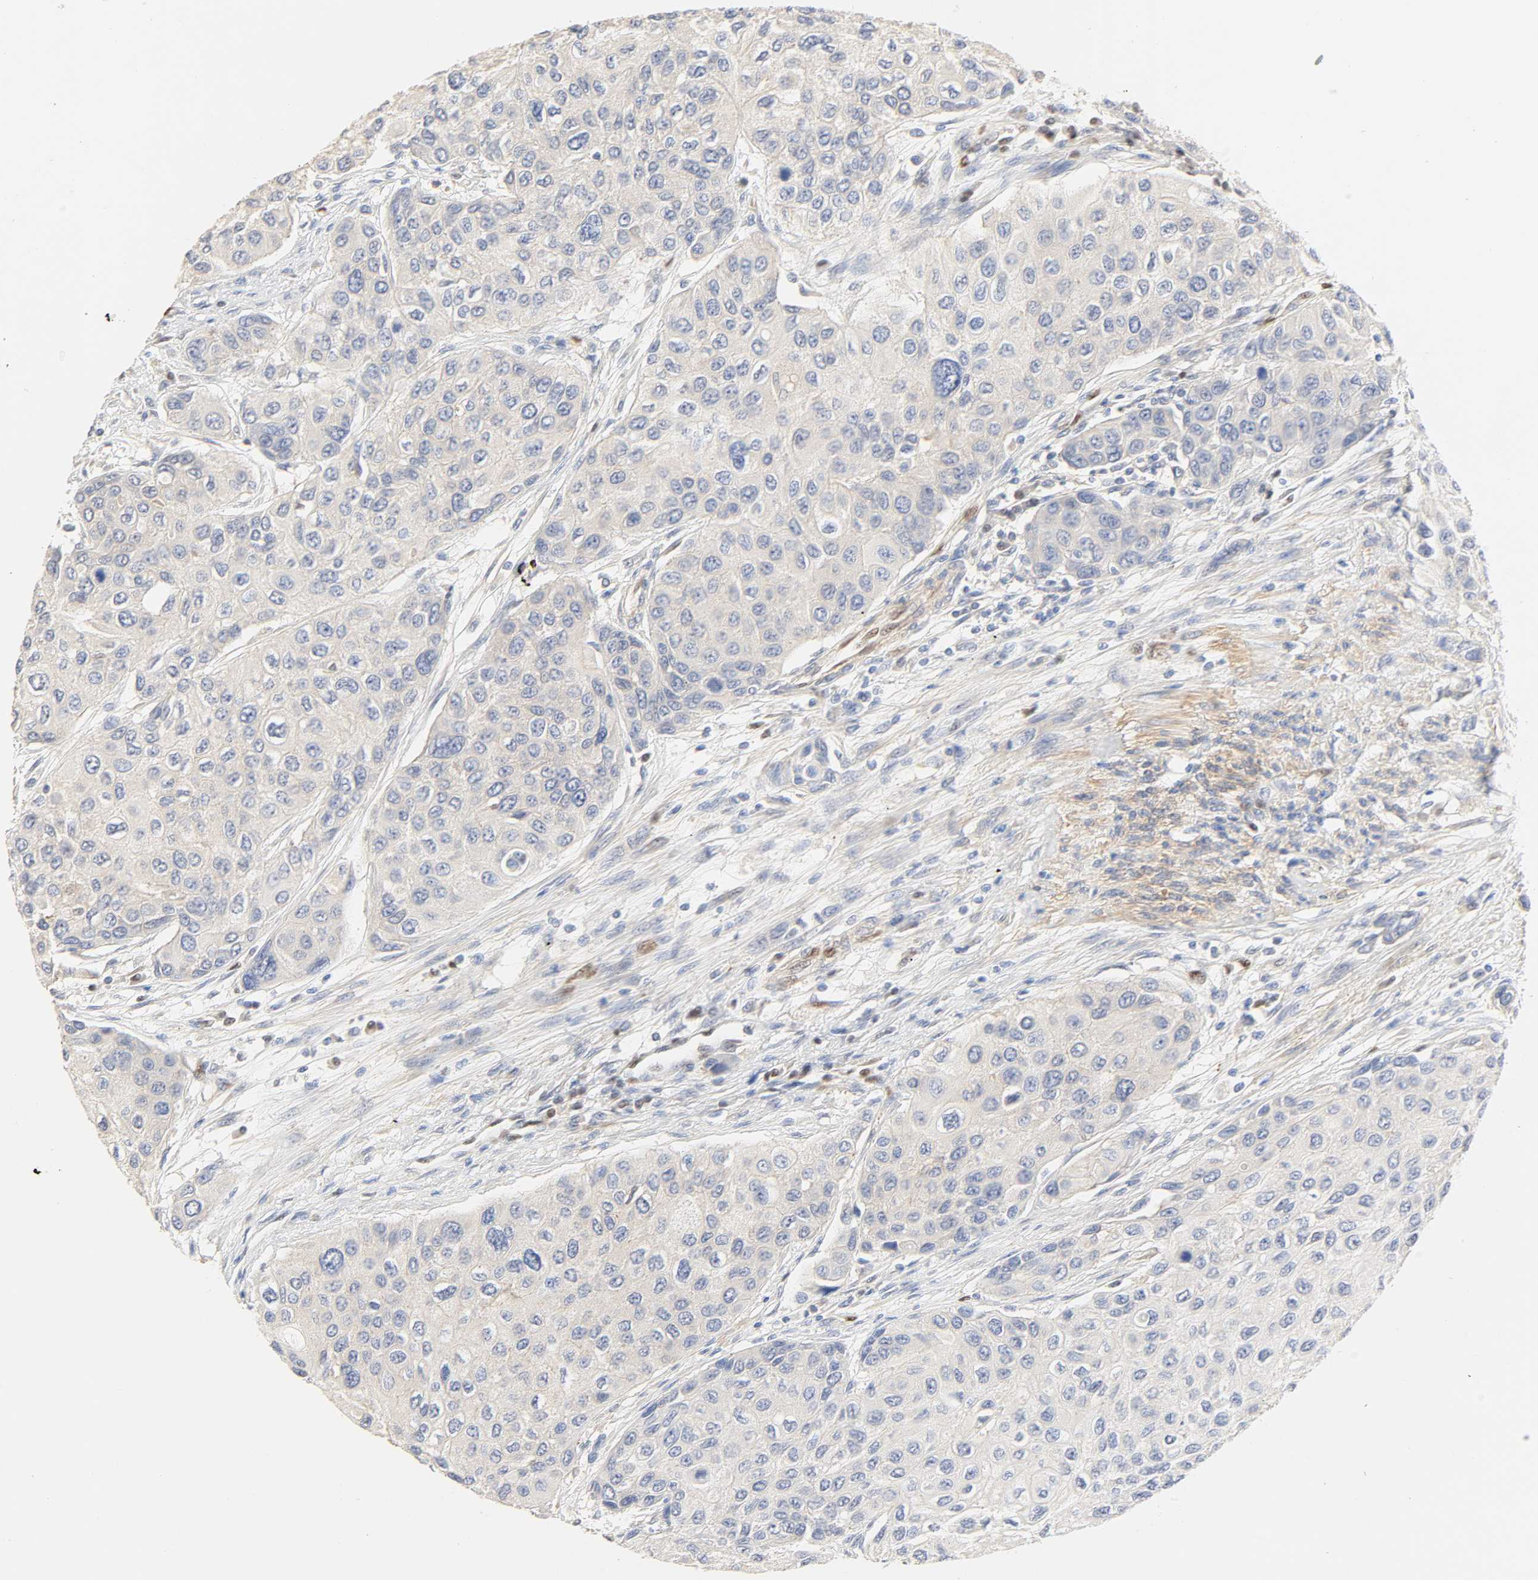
{"staining": {"intensity": "negative", "quantity": "none", "location": "none"}, "tissue": "urothelial cancer", "cell_type": "Tumor cells", "image_type": "cancer", "snomed": [{"axis": "morphology", "description": "Urothelial carcinoma, High grade"}, {"axis": "topography", "description": "Urinary bladder"}], "caption": "This image is of urothelial cancer stained with immunohistochemistry to label a protein in brown with the nuclei are counter-stained blue. There is no staining in tumor cells.", "gene": "BORCS8-MEF2B", "patient": {"sex": "female", "age": 56}}